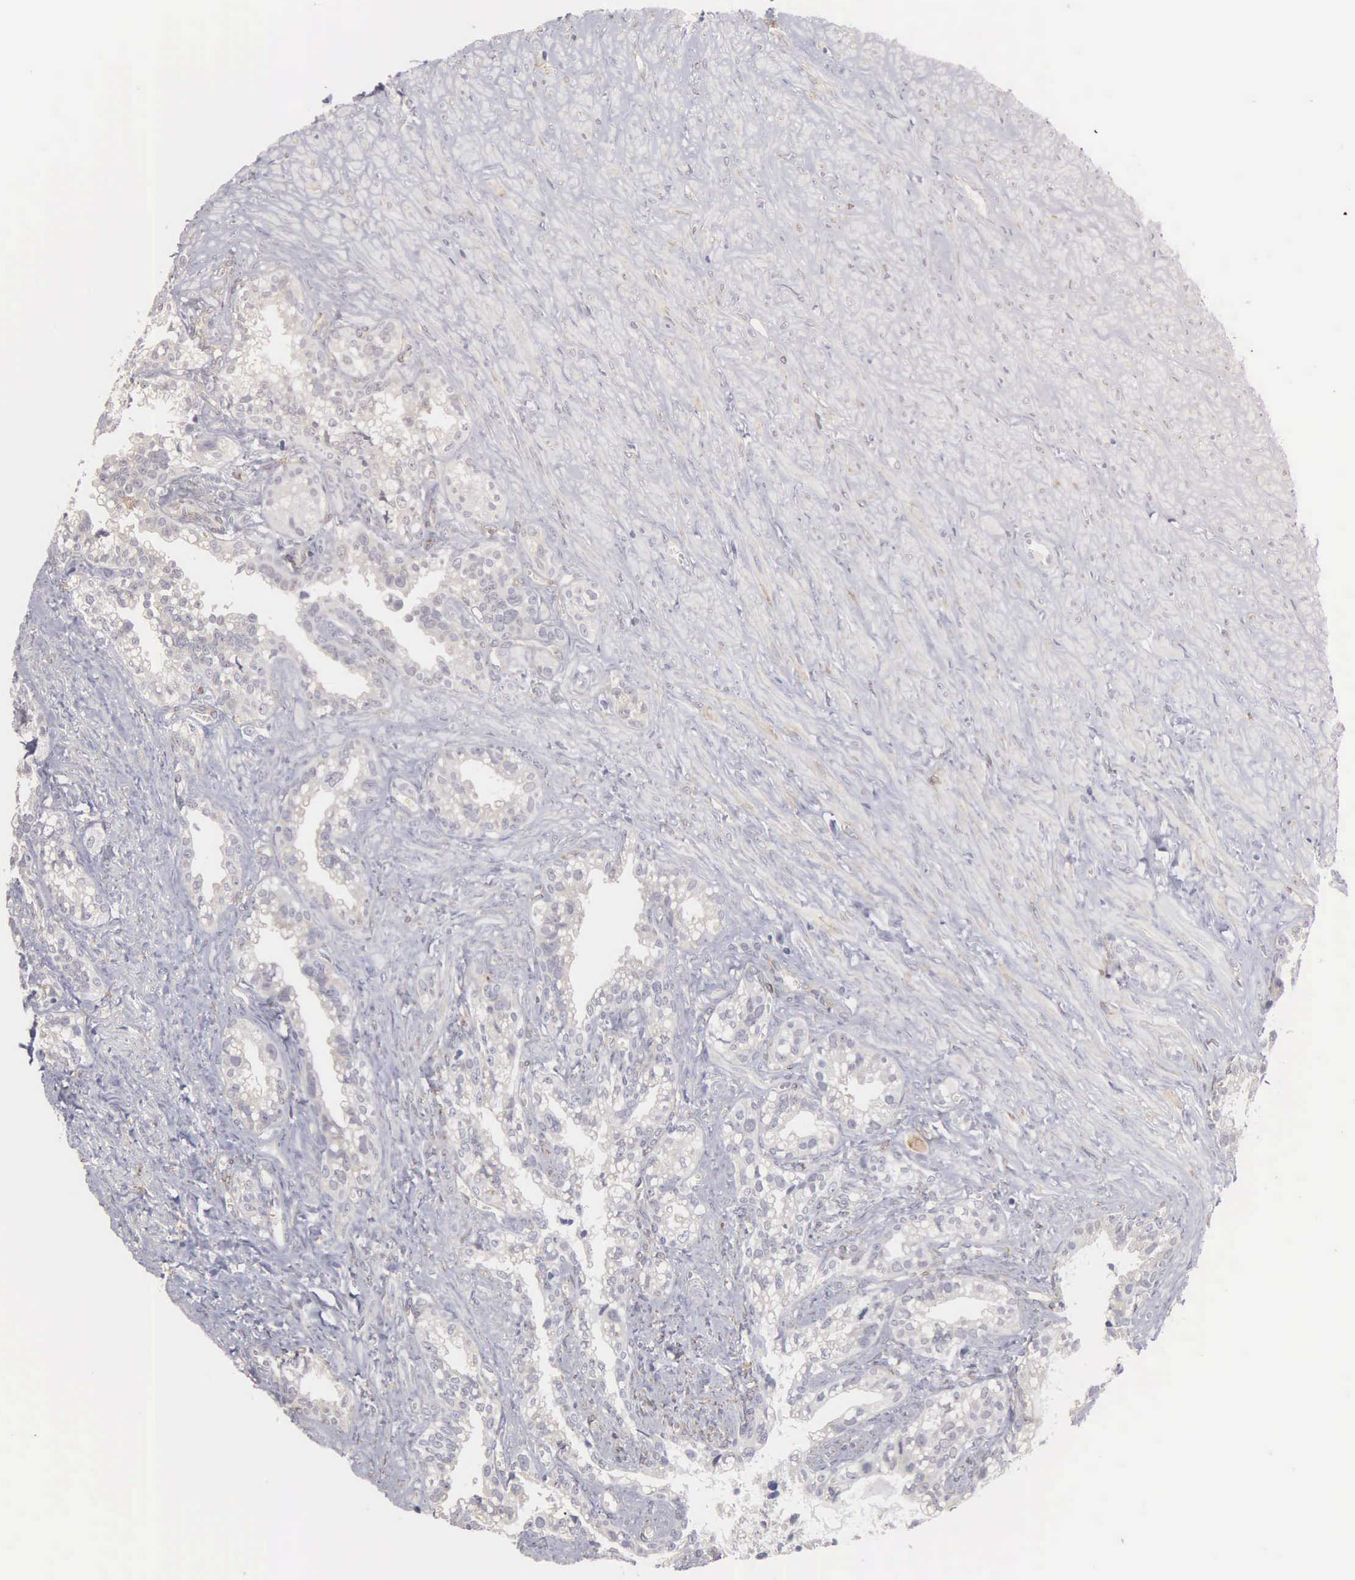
{"staining": {"intensity": "negative", "quantity": "none", "location": "none"}, "tissue": "seminal vesicle", "cell_type": "Glandular cells", "image_type": "normal", "snomed": [{"axis": "morphology", "description": "Normal tissue, NOS"}, {"axis": "topography", "description": "Seminal veicle"}], "caption": "A high-resolution image shows immunohistochemistry (IHC) staining of normal seminal vesicle, which displays no significant staining in glandular cells.", "gene": "LIN52", "patient": {"sex": "male", "age": 60}}